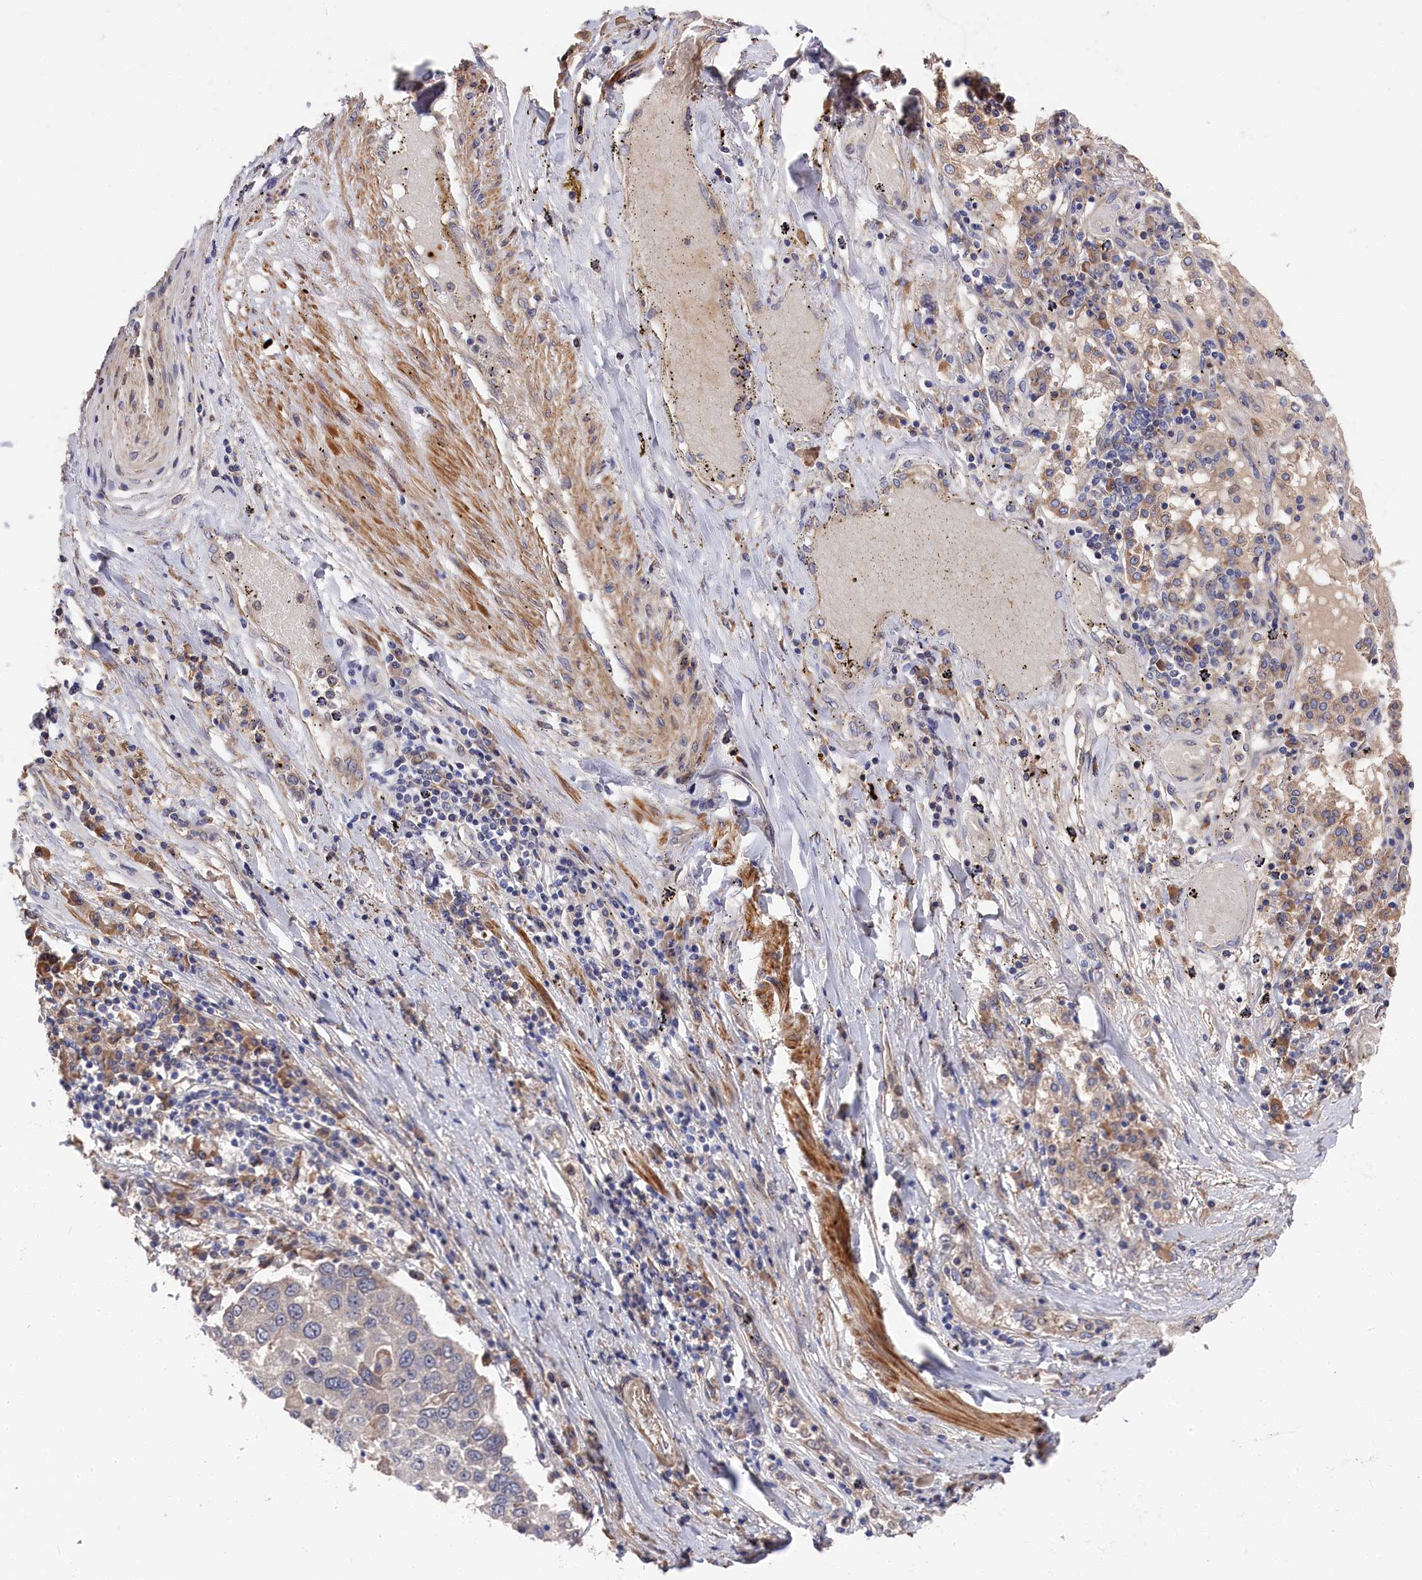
{"staining": {"intensity": "negative", "quantity": "none", "location": "none"}, "tissue": "lung cancer", "cell_type": "Tumor cells", "image_type": "cancer", "snomed": [{"axis": "morphology", "description": "Squamous cell carcinoma, NOS"}, {"axis": "topography", "description": "Lung"}], "caption": "Lung cancer (squamous cell carcinoma) stained for a protein using immunohistochemistry (IHC) reveals no positivity tumor cells.", "gene": "CYB5D2", "patient": {"sex": "male", "age": 65}}